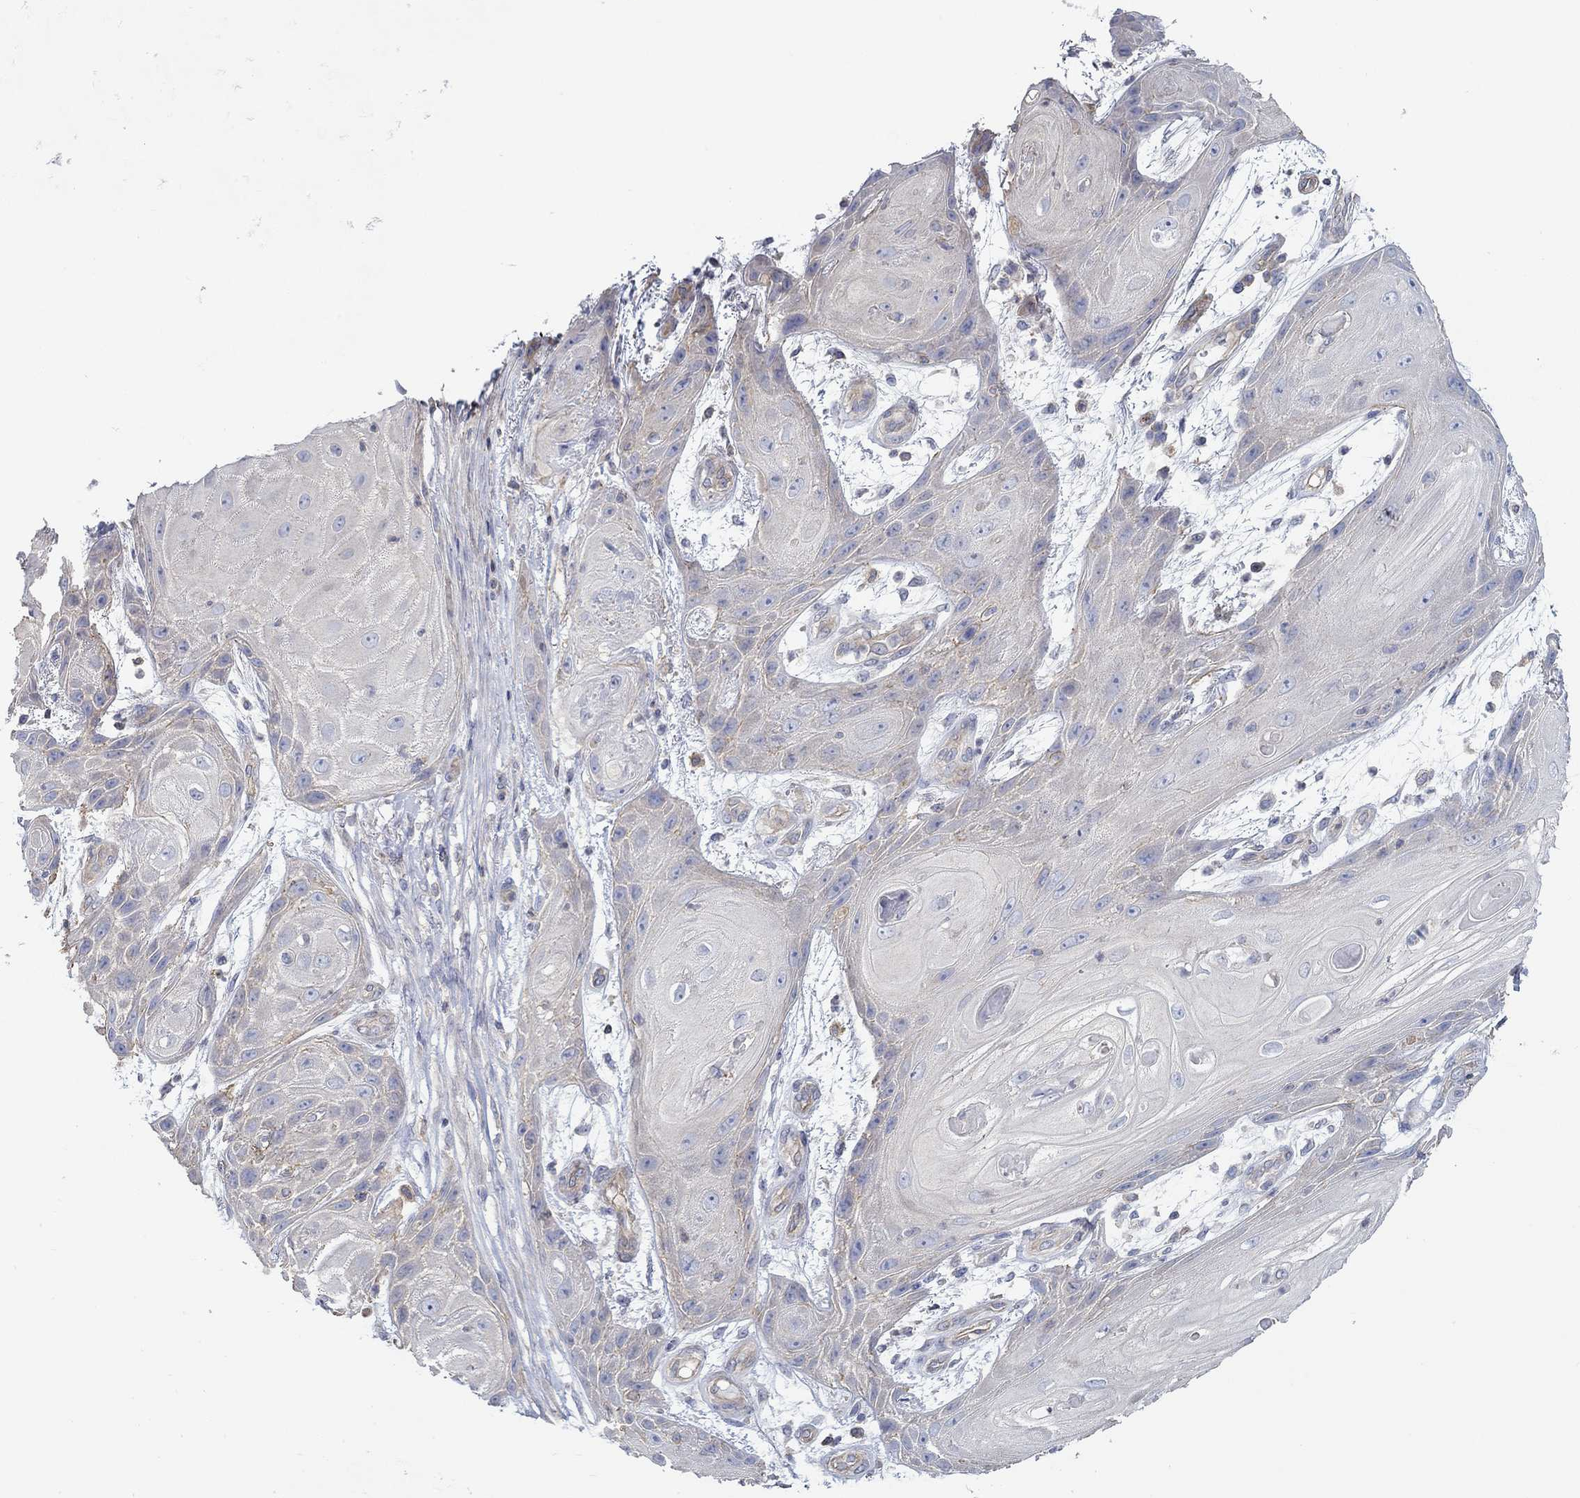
{"staining": {"intensity": "negative", "quantity": "none", "location": "none"}, "tissue": "skin cancer", "cell_type": "Tumor cells", "image_type": "cancer", "snomed": [{"axis": "morphology", "description": "Squamous cell carcinoma, NOS"}, {"axis": "topography", "description": "Skin"}], "caption": "This is an immunohistochemistry image of squamous cell carcinoma (skin). There is no expression in tumor cells.", "gene": "BBOF1", "patient": {"sex": "male", "age": 62}}